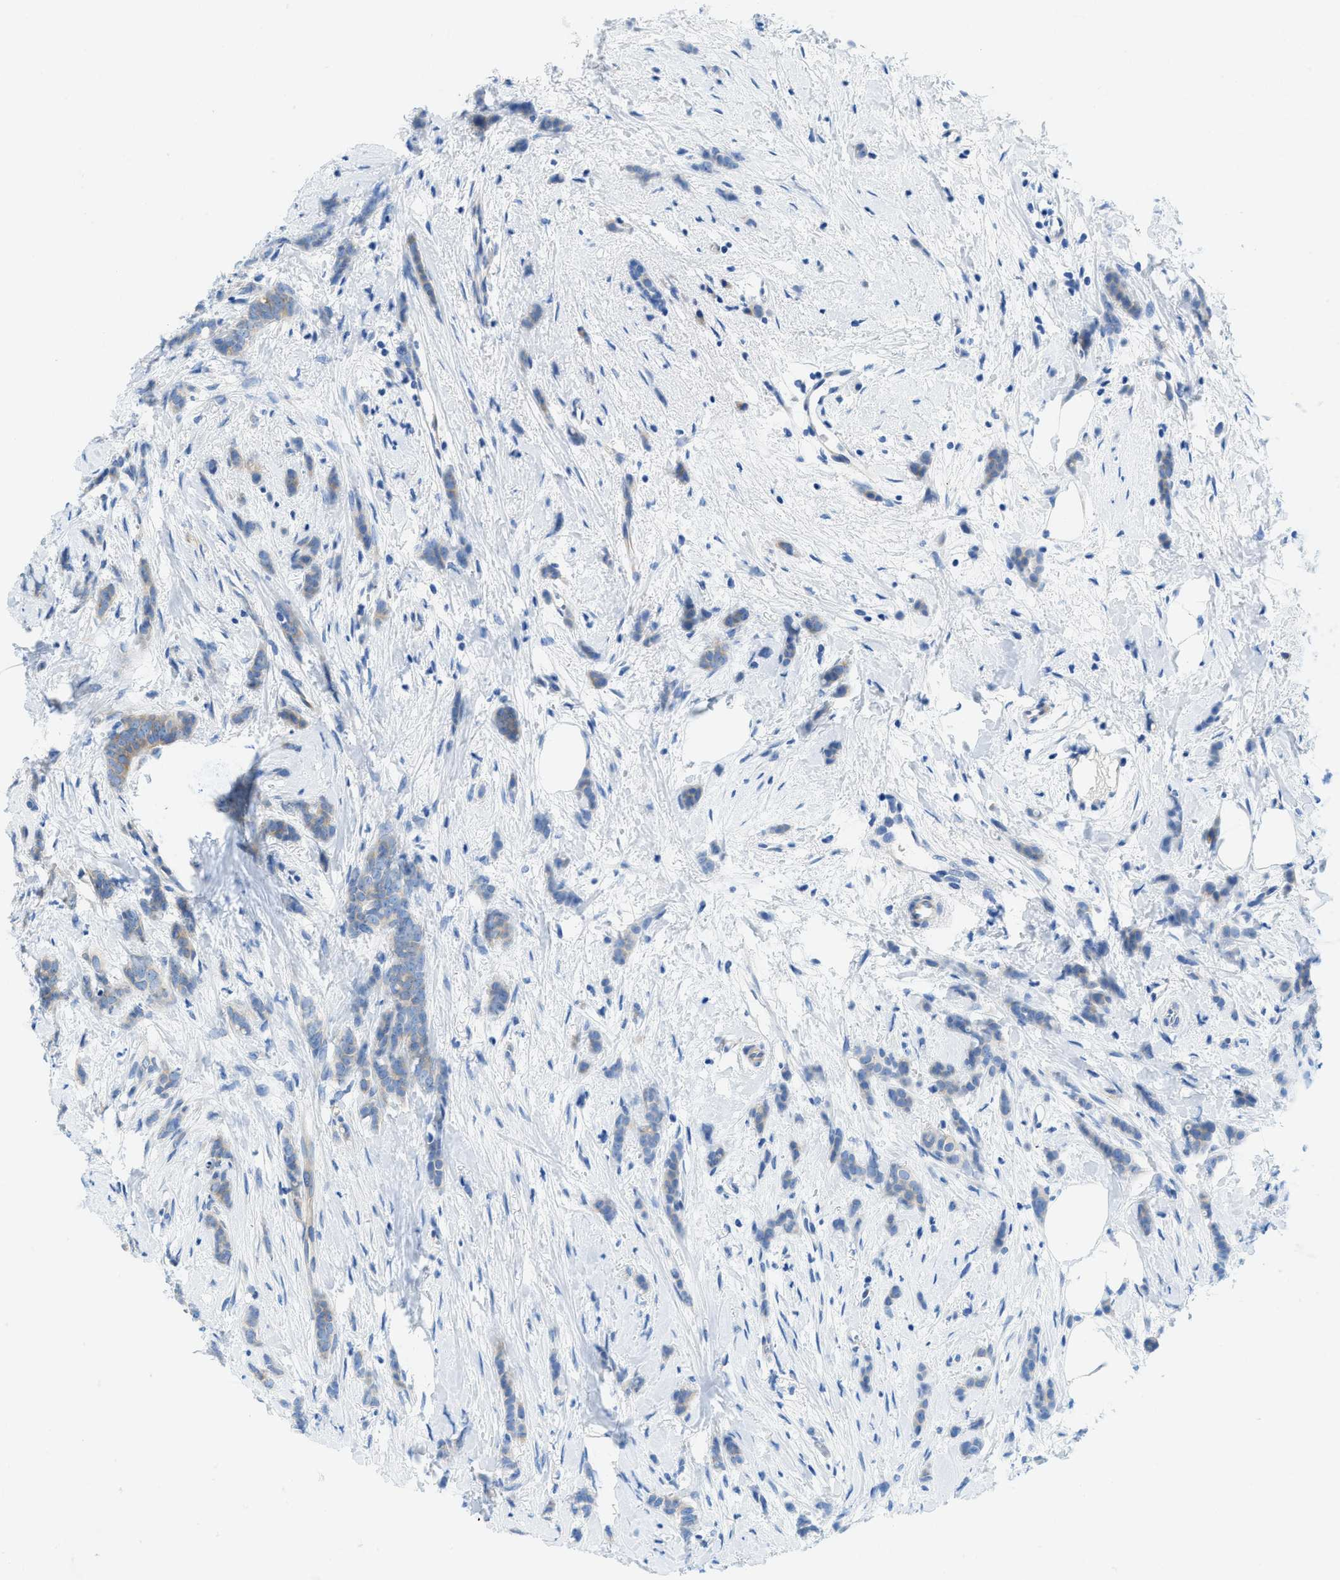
{"staining": {"intensity": "negative", "quantity": "none", "location": "none"}, "tissue": "breast cancer", "cell_type": "Tumor cells", "image_type": "cancer", "snomed": [{"axis": "morphology", "description": "Lobular carcinoma, in situ"}, {"axis": "morphology", "description": "Lobular carcinoma"}, {"axis": "topography", "description": "Breast"}], "caption": "DAB (3,3'-diaminobenzidine) immunohistochemical staining of human breast cancer demonstrates no significant positivity in tumor cells. The staining is performed using DAB brown chromogen with nuclei counter-stained in using hematoxylin.", "gene": "TMEM248", "patient": {"sex": "female", "age": 41}}